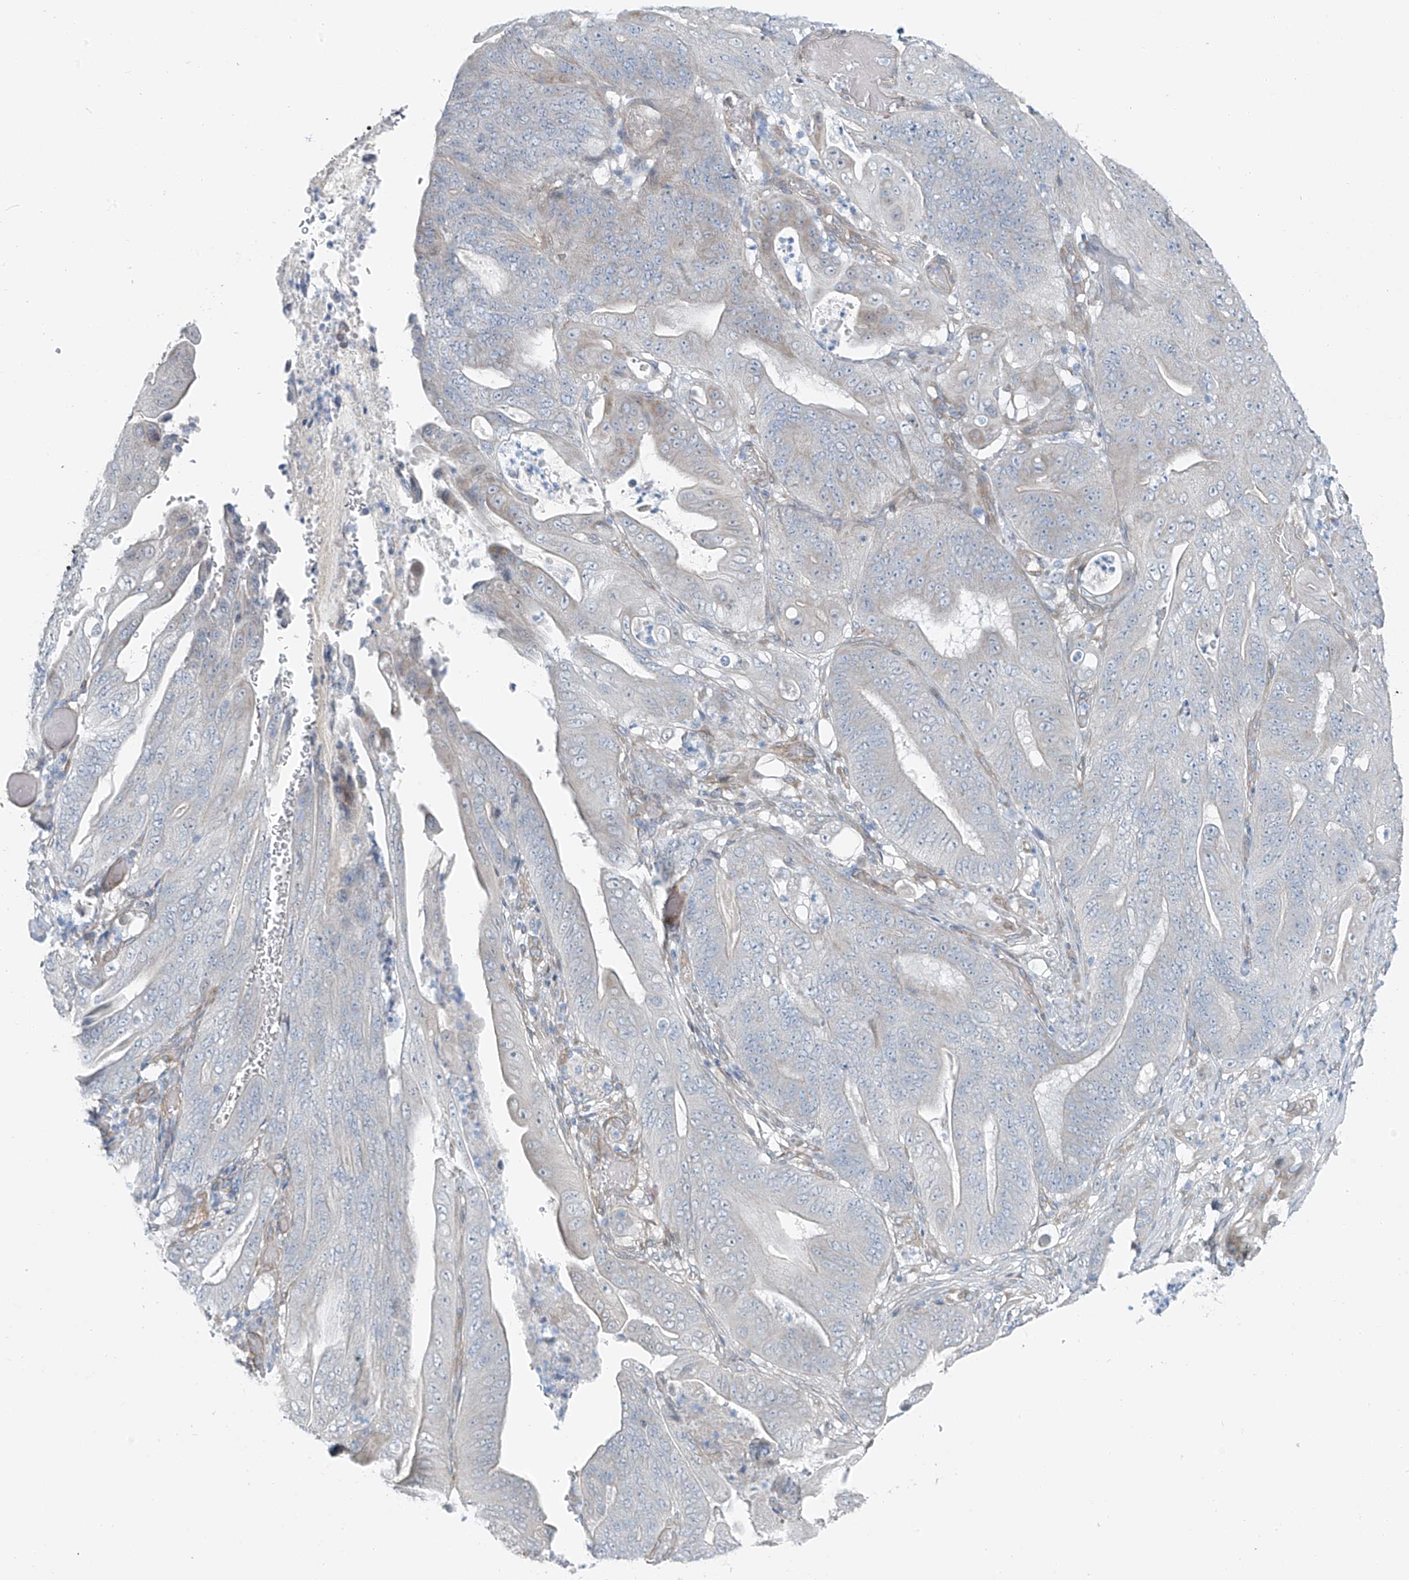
{"staining": {"intensity": "negative", "quantity": "none", "location": "none"}, "tissue": "stomach cancer", "cell_type": "Tumor cells", "image_type": "cancer", "snomed": [{"axis": "morphology", "description": "Adenocarcinoma, NOS"}, {"axis": "topography", "description": "Stomach"}], "caption": "High power microscopy photomicrograph of an IHC photomicrograph of stomach adenocarcinoma, revealing no significant staining in tumor cells. The staining was performed using DAB (3,3'-diaminobenzidine) to visualize the protein expression in brown, while the nuclei were stained in blue with hematoxylin (Magnification: 20x).", "gene": "TNS2", "patient": {"sex": "female", "age": 73}}